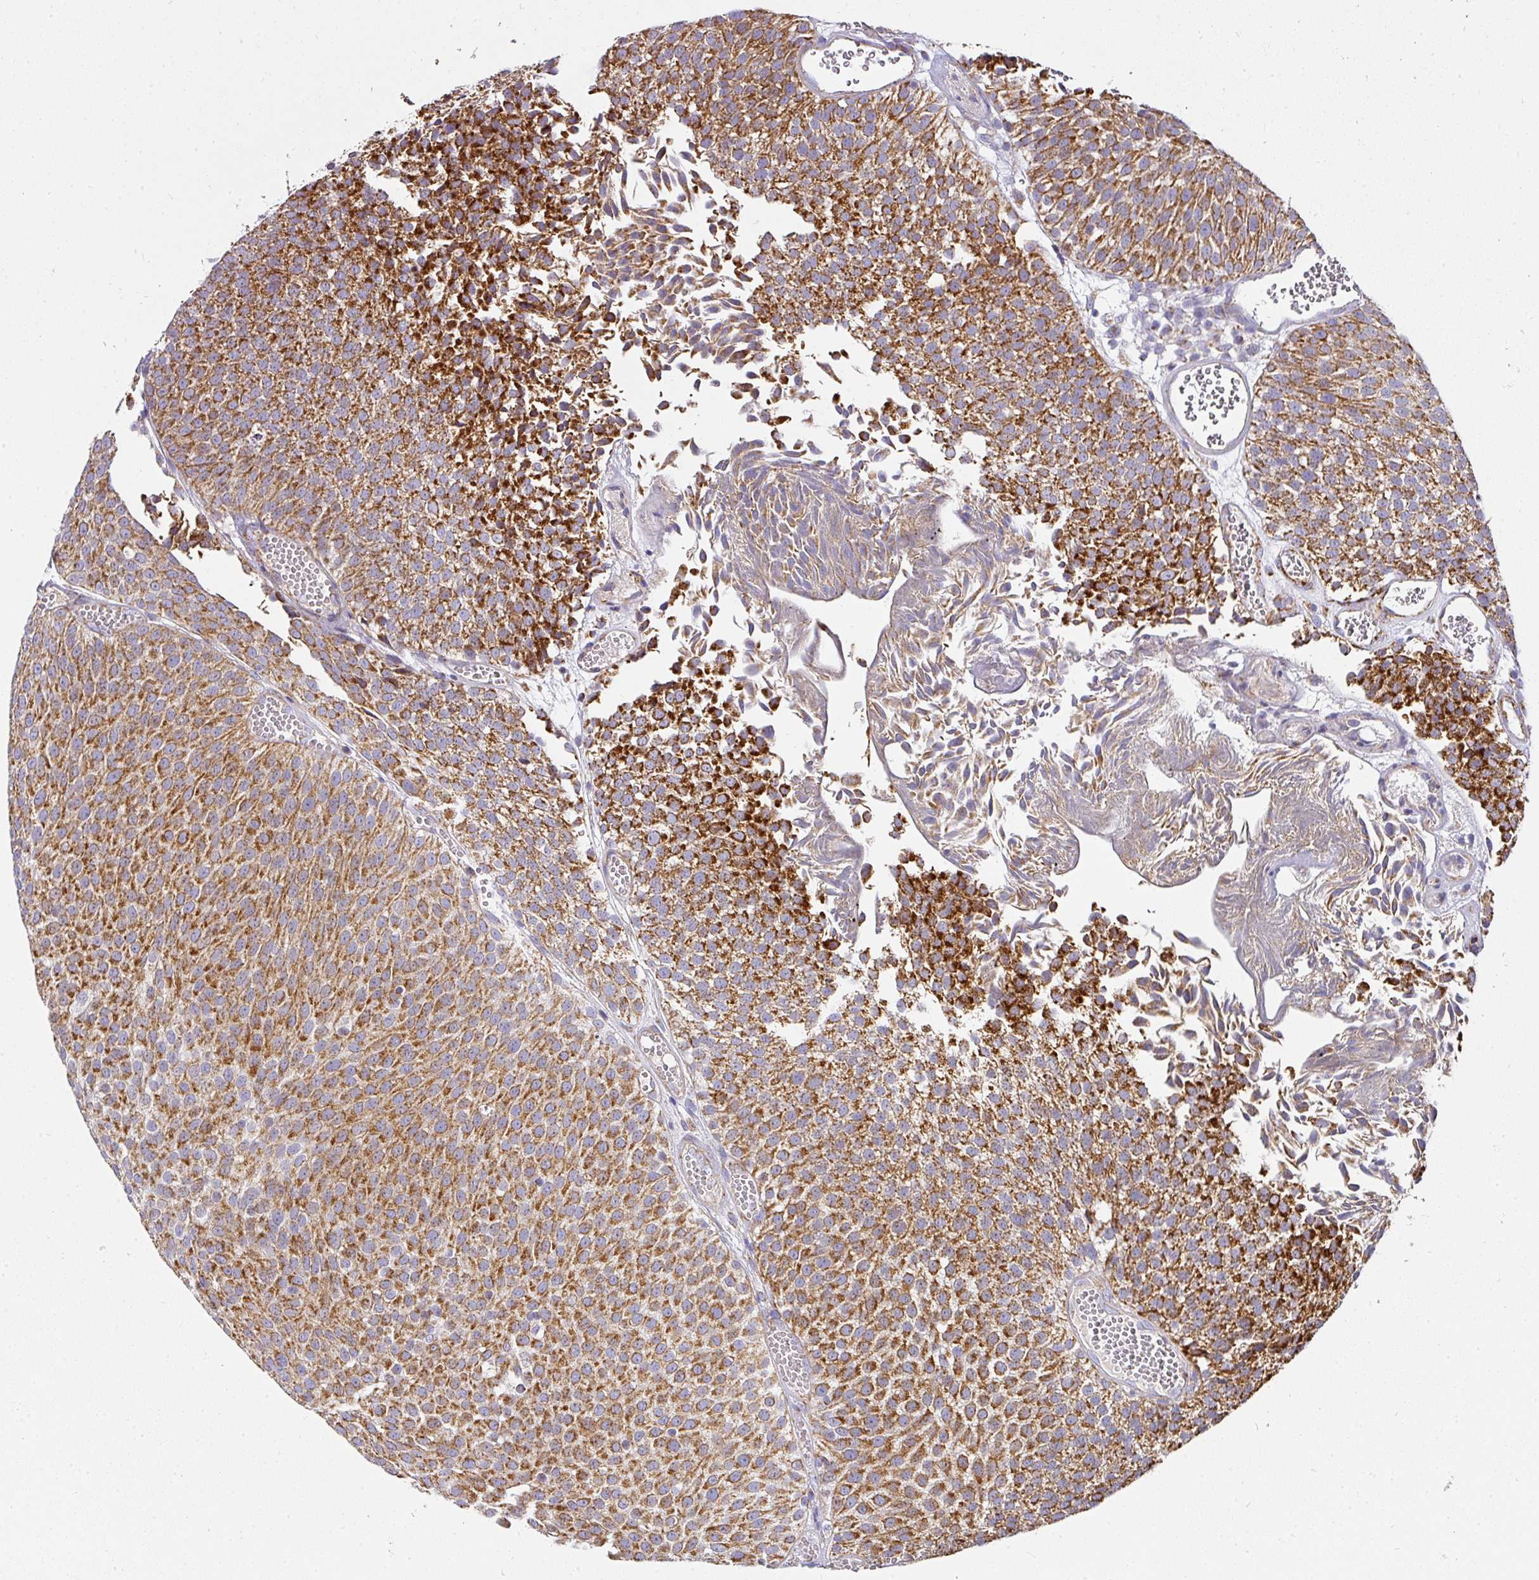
{"staining": {"intensity": "strong", "quantity": ">75%", "location": "cytoplasmic/membranous"}, "tissue": "urothelial cancer", "cell_type": "Tumor cells", "image_type": "cancer", "snomed": [{"axis": "morphology", "description": "Urothelial carcinoma, Low grade"}, {"axis": "topography", "description": "Urinary bladder"}], "caption": "Approximately >75% of tumor cells in urothelial cancer display strong cytoplasmic/membranous protein staining as visualized by brown immunohistochemical staining.", "gene": "UQCRFS1", "patient": {"sex": "female", "age": 79}}